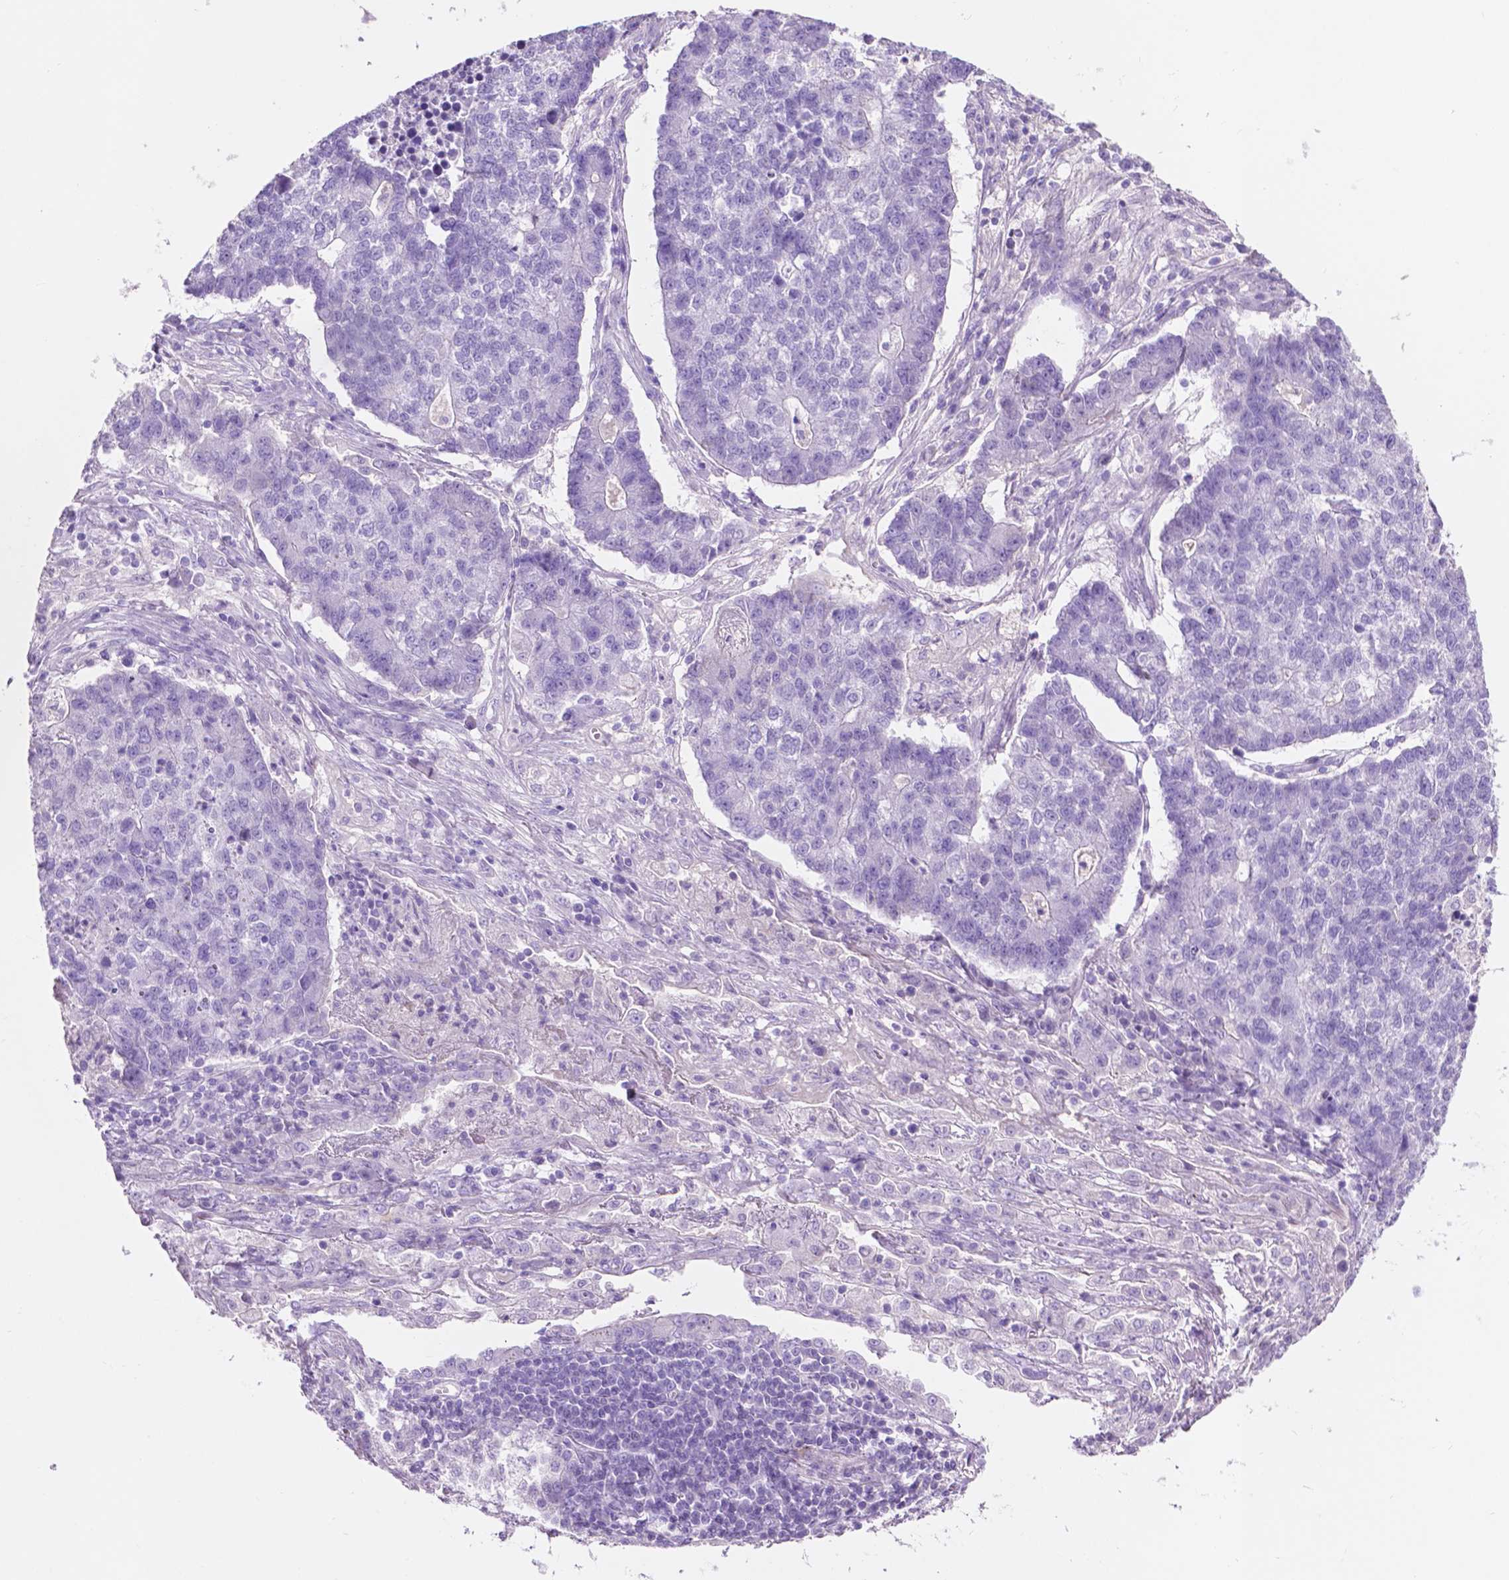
{"staining": {"intensity": "negative", "quantity": "none", "location": "none"}, "tissue": "lung cancer", "cell_type": "Tumor cells", "image_type": "cancer", "snomed": [{"axis": "morphology", "description": "Adenocarcinoma, NOS"}, {"axis": "topography", "description": "Lung"}], "caption": "This is a micrograph of immunohistochemistry (IHC) staining of adenocarcinoma (lung), which shows no positivity in tumor cells.", "gene": "CLDN17", "patient": {"sex": "male", "age": 57}}